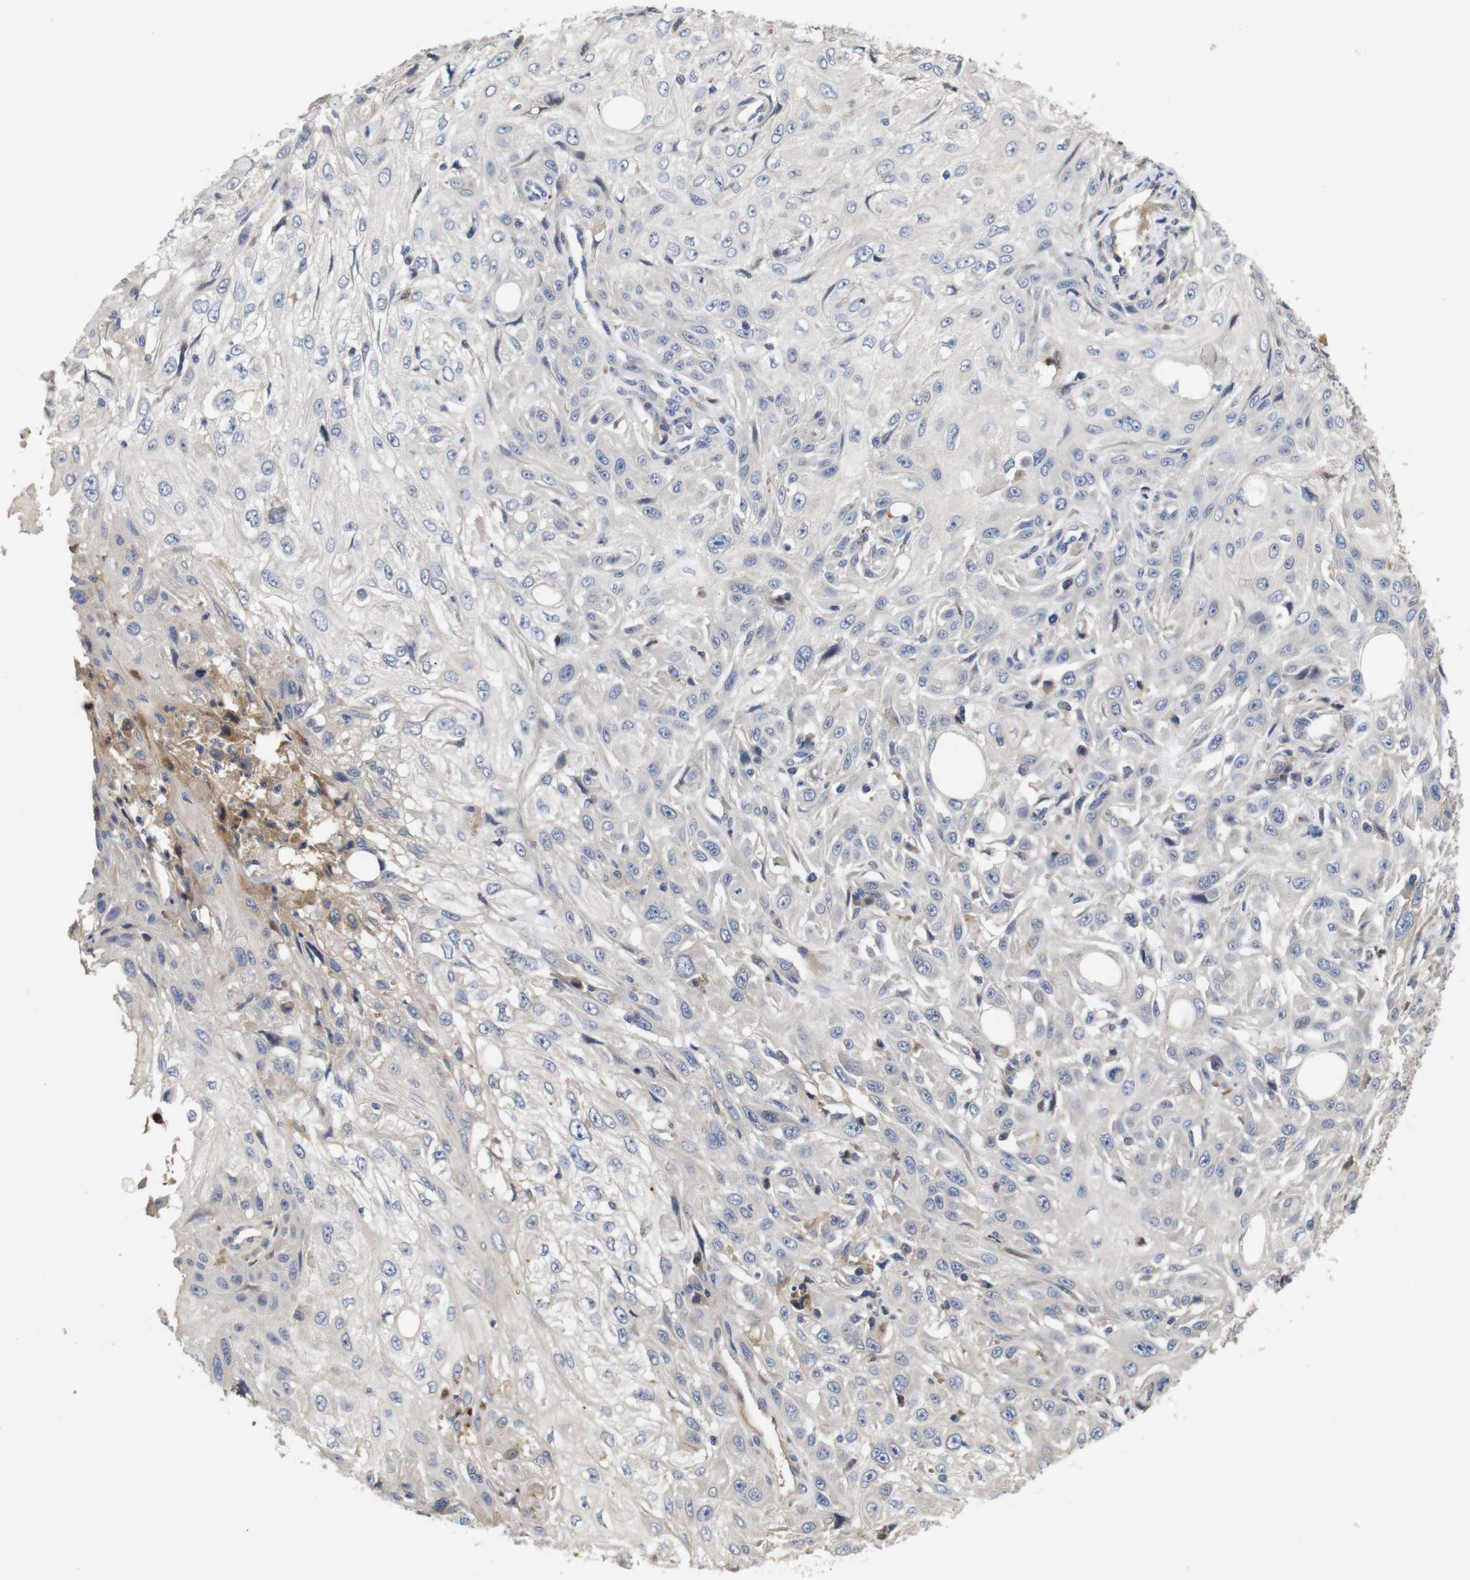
{"staining": {"intensity": "negative", "quantity": "none", "location": "none"}, "tissue": "skin cancer", "cell_type": "Tumor cells", "image_type": "cancer", "snomed": [{"axis": "morphology", "description": "Squamous cell carcinoma, NOS"}, {"axis": "topography", "description": "Skin"}], "caption": "Skin cancer (squamous cell carcinoma) stained for a protein using immunohistochemistry exhibits no expression tumor cells.", "gene": "SPRY3", "patient": {"sex": "male", "age": 75}}